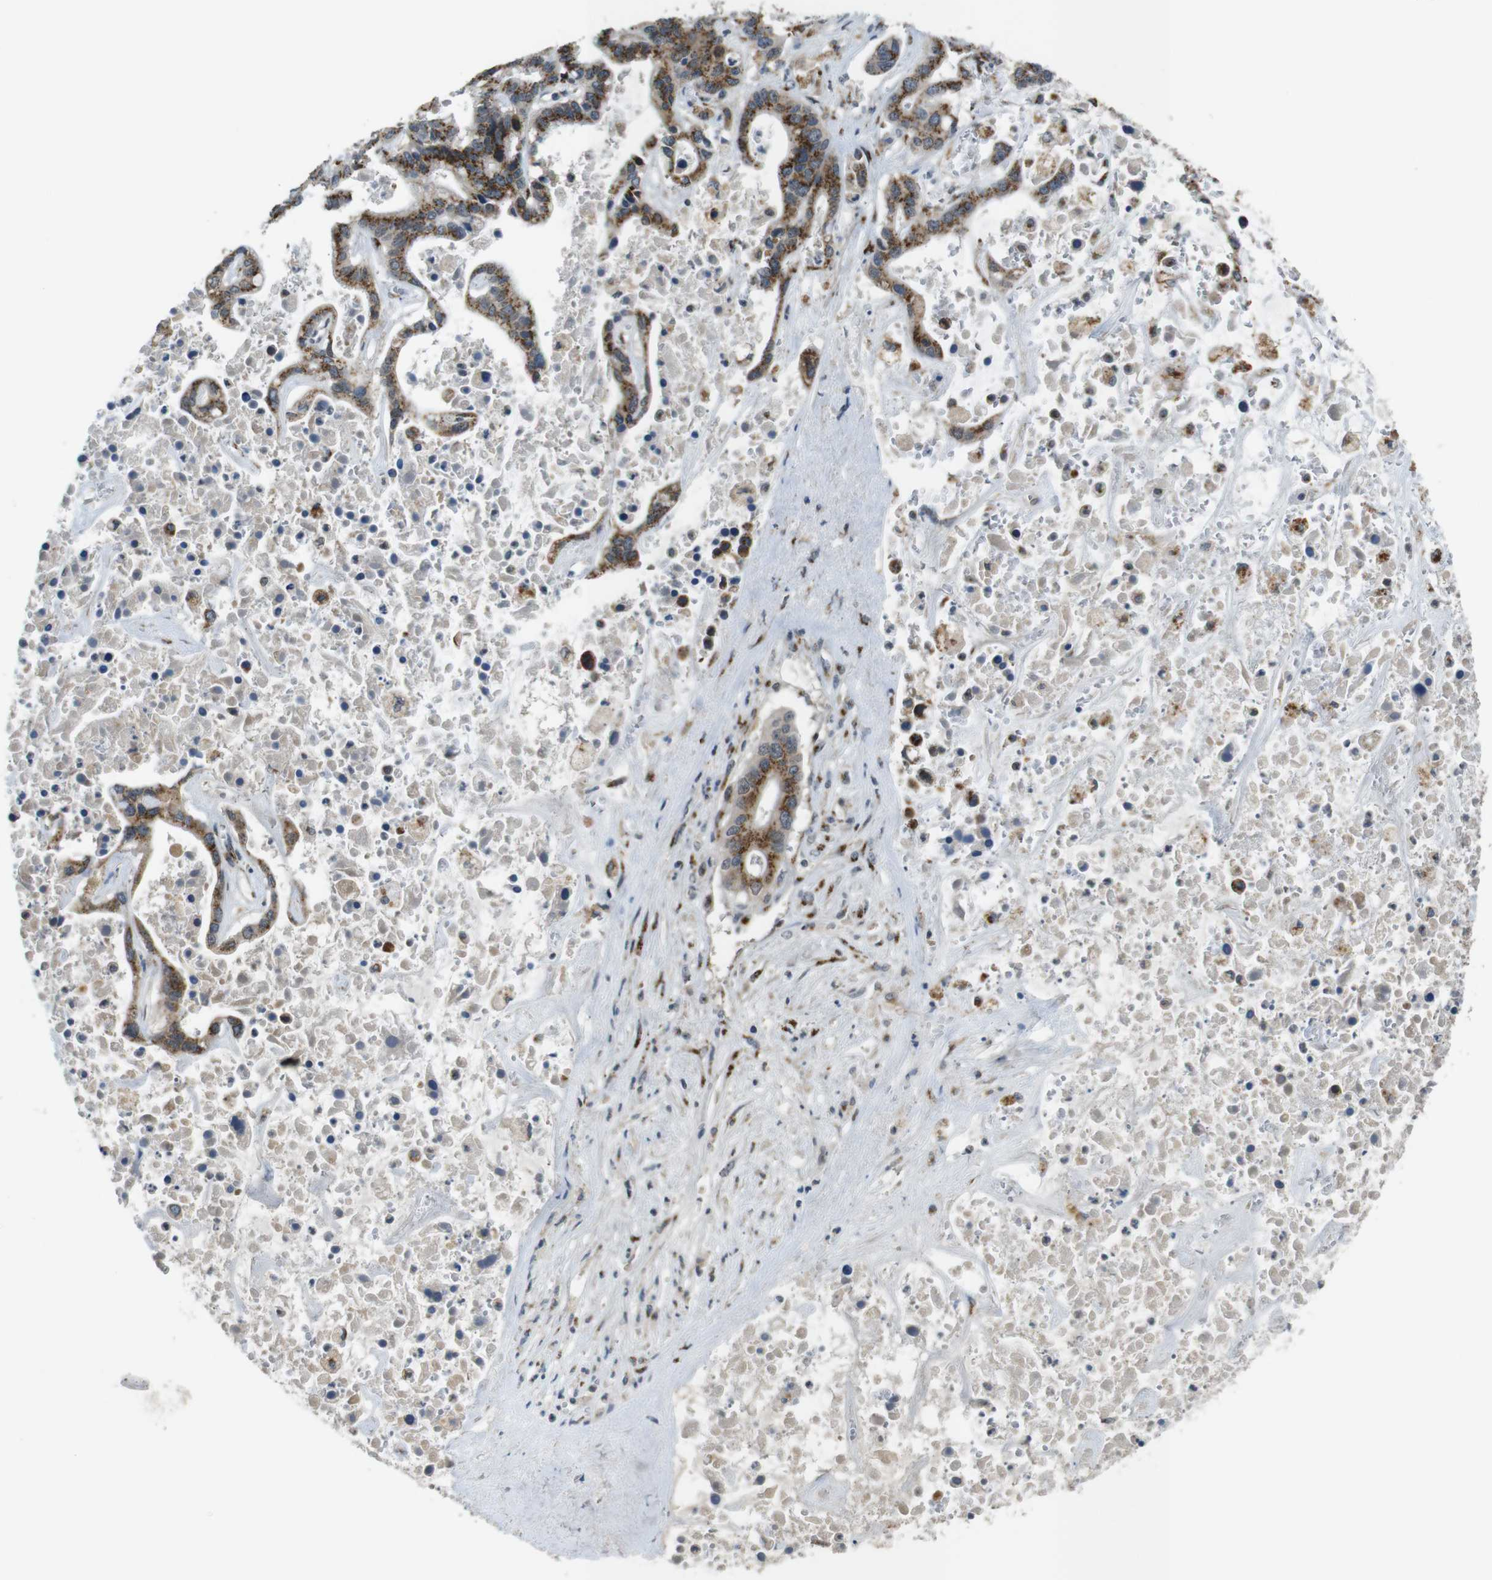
{"staining": {"intensity": "moderate", "quantity": ">75%", "location": "cytoplasmic/membranous"}, "tissue": "liver cancer", "cell_type": "Tumor cells", "image_type": "cancer", "snomed": [{"axis": "morphology", "description": "Cholangiocarcinoma"}, {"axis": "topography", "description": "Liver"}], "caption": "Immunohistochemistry (IHC) histopathology image of human liver cancer (cholangiocarcinoma) stained for a protein (brown), which exhibits medium levels of moderate cytoplasmic/membranous positivity in approximately >75% of tumor cells.", "gene": "ZFPL1", "patient": {"sex": "female", "age": 65}}